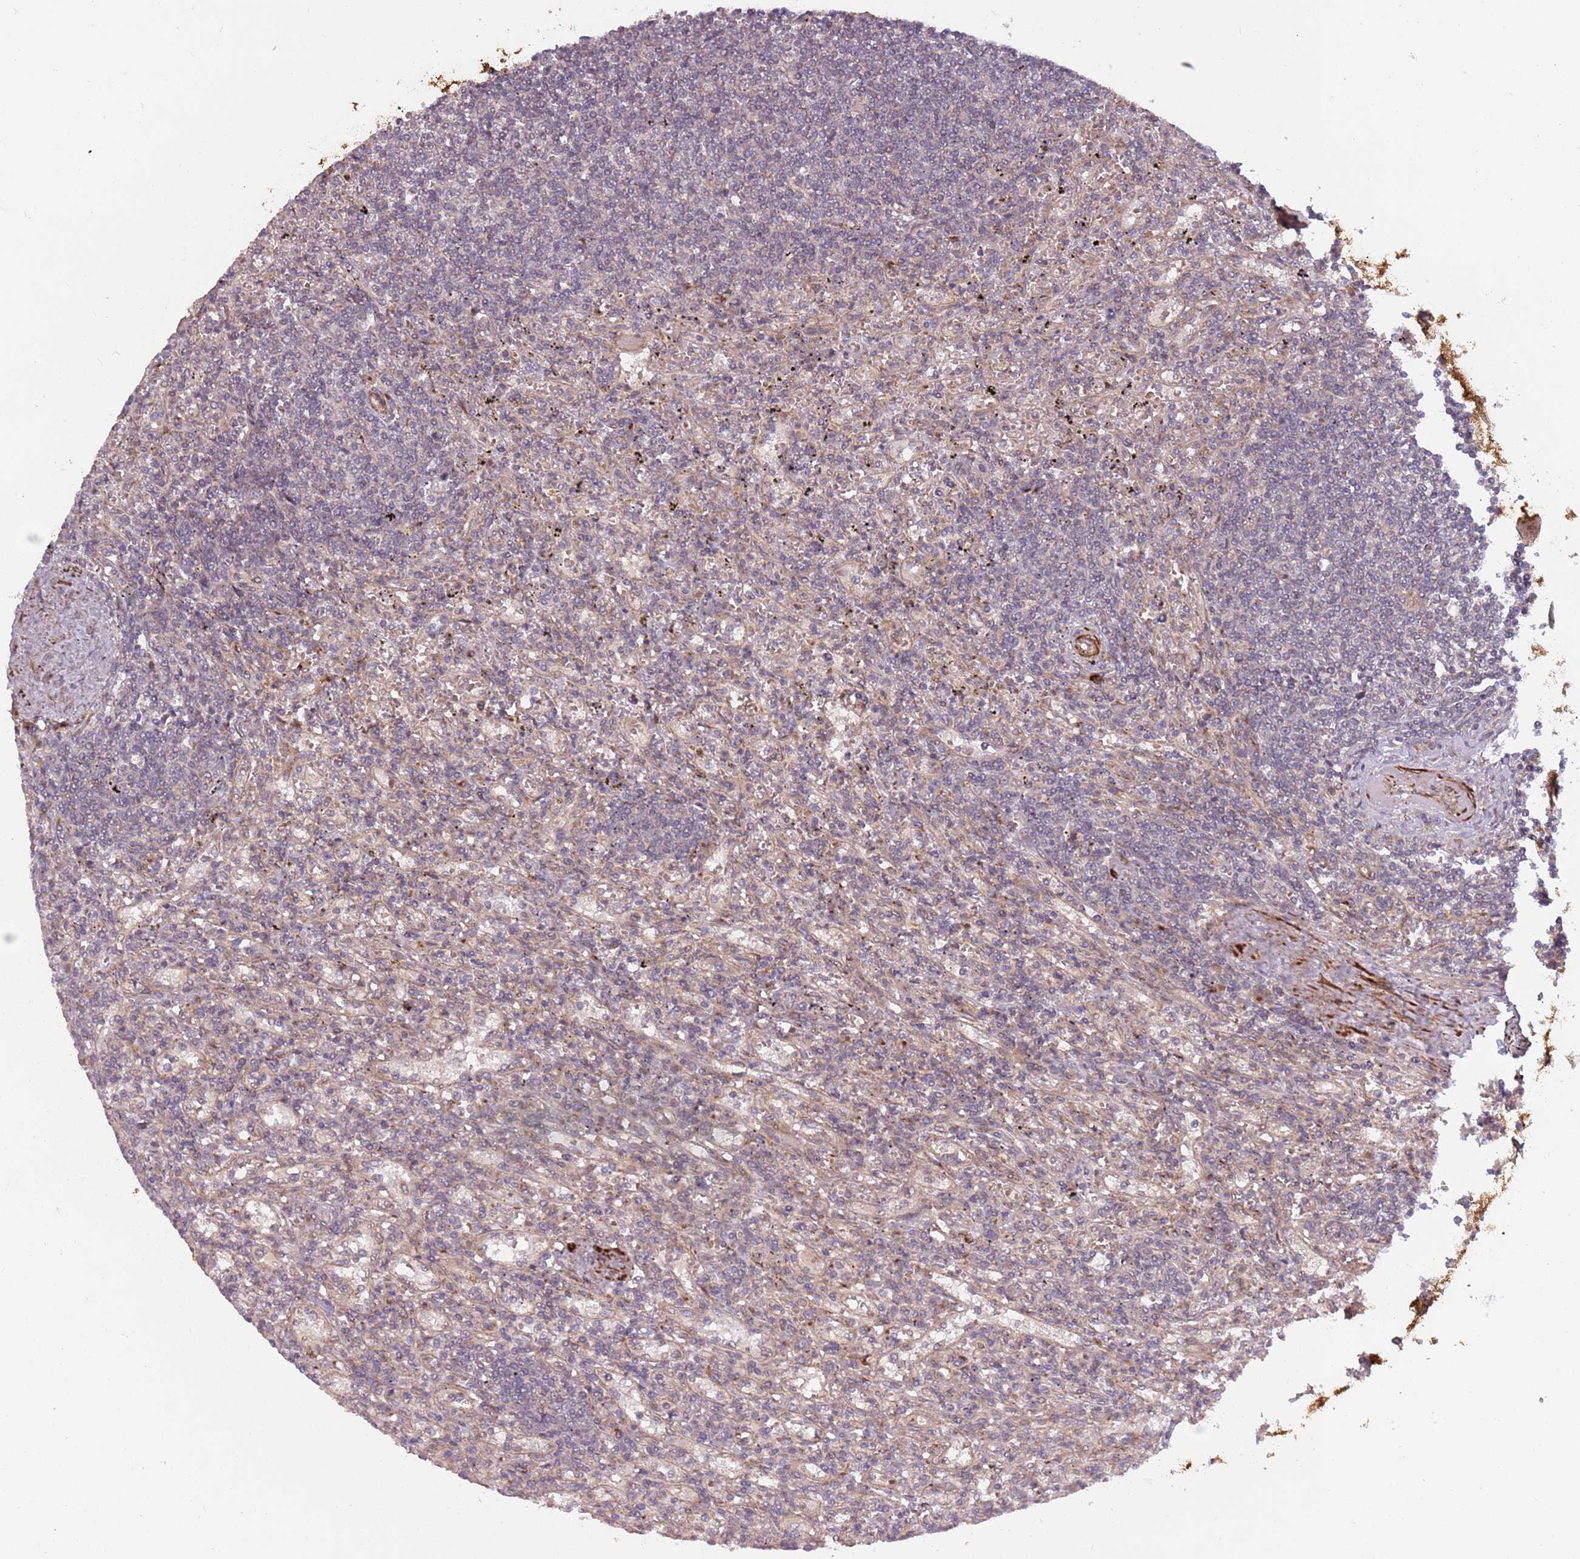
{"staining": {"intensity": "negative", "quantity": "none", "location": "none"}, "tissue": "lymphoma", "cell_type": "Tumor cells", "image_type": "cancer", "snomed": [{"axis": "morphology", "description": "Malignant lymphoma, non-Hodgkin's type, Low grade"}, {"axis": "topography", "description": "Spleen"}], "caption": "This micrograph is of lymphoma stained with IHC to label a protein in brown with the nuclei are counter-stained blue. There is no positivity in tumor cells. (DAB (3,3'-diaminobenzidine) IHC visualized using brightfield microscopy, high magnification).", "gene": "PLD6", "patient": {"sex": "male", "age": 76}}